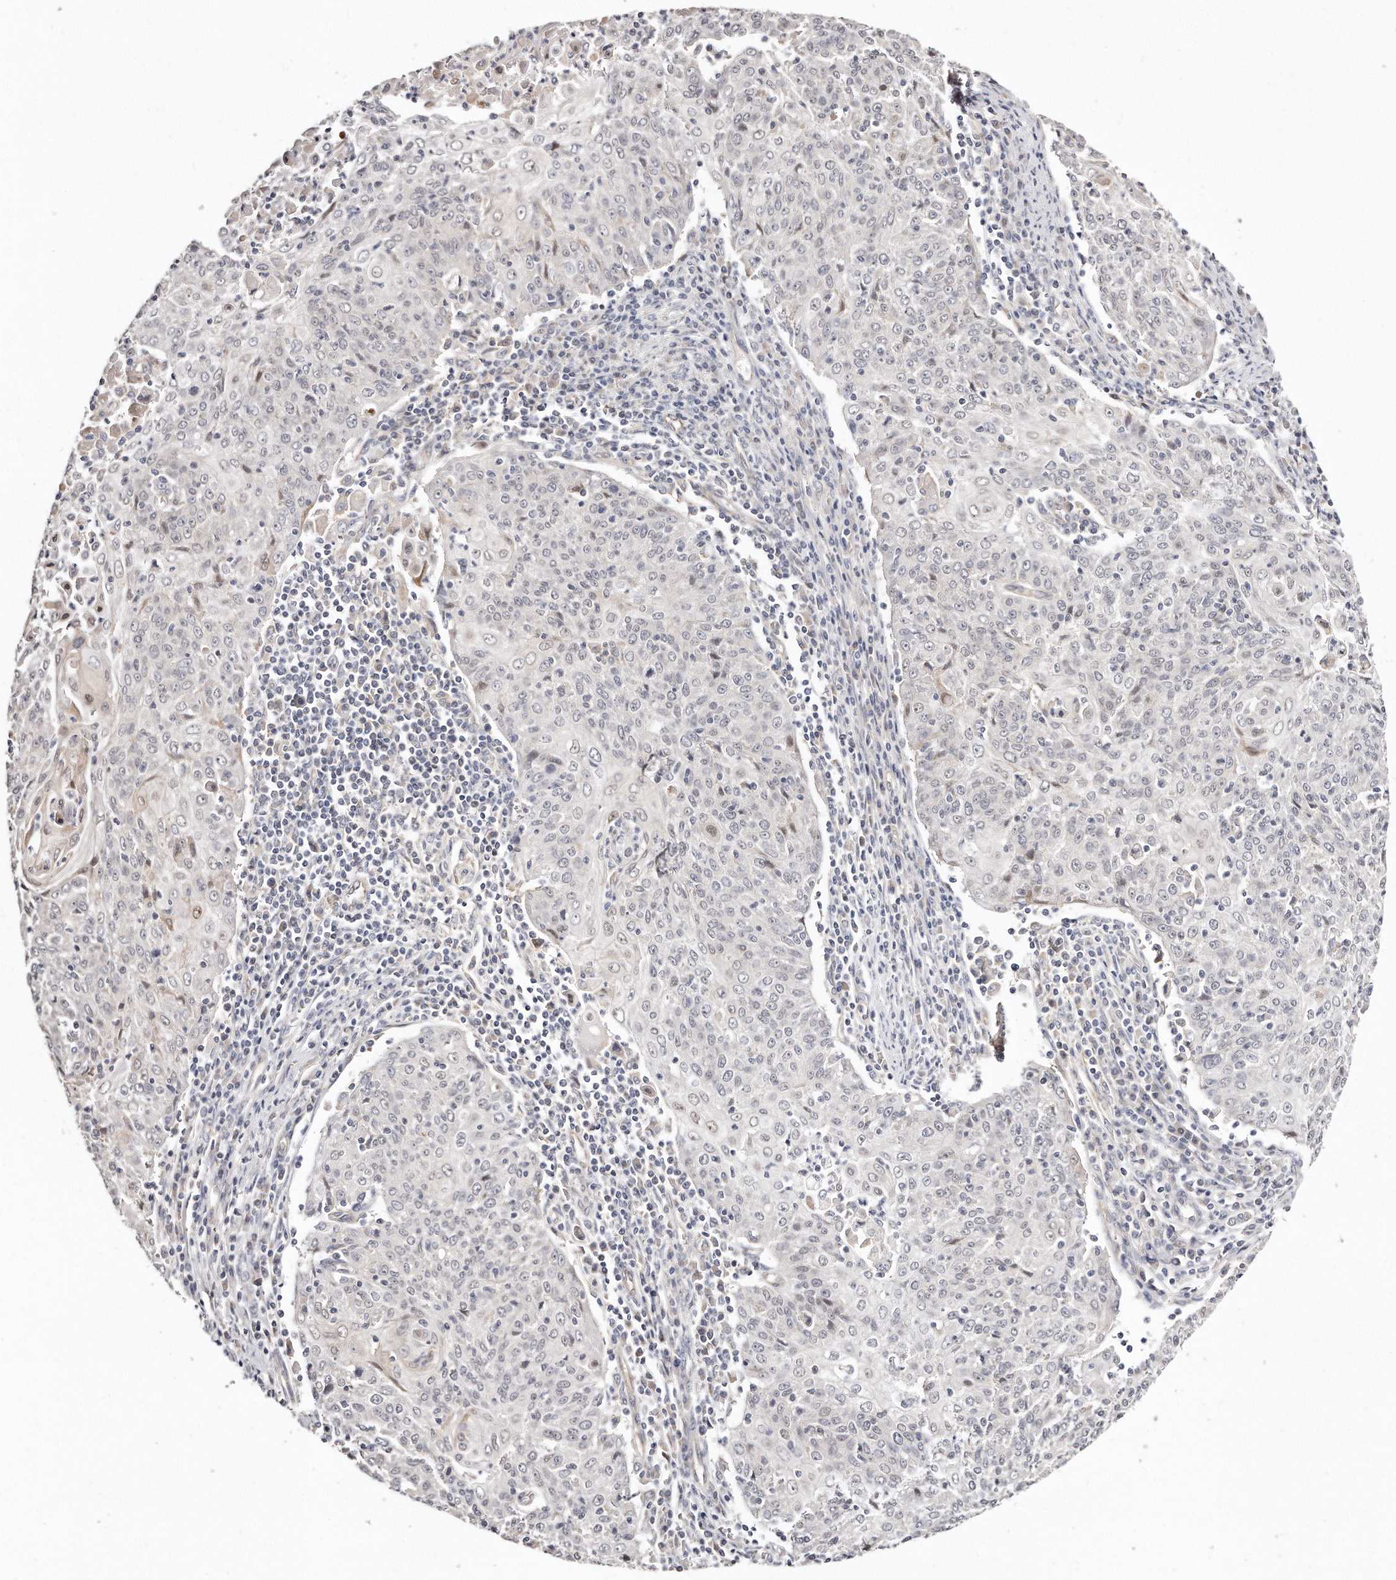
{"staining": {"intensity": "negative", "quantity": "none", "location": "none"}, "tissue": "cervical cancer", "cell_type": "Tumor cells", "image_type": "cancer", "snomed": [{"axis": "morphology", "description": "Squamous cell carcinoma, NOS"}, {"axis": "topography", "description": "Cervix"}], "caption": "There is no significant expression in tumor cells of cervical squamous cell carcinoma.", "gene": "CASZ1", "patient": {"sex": "female", "age": 48}}